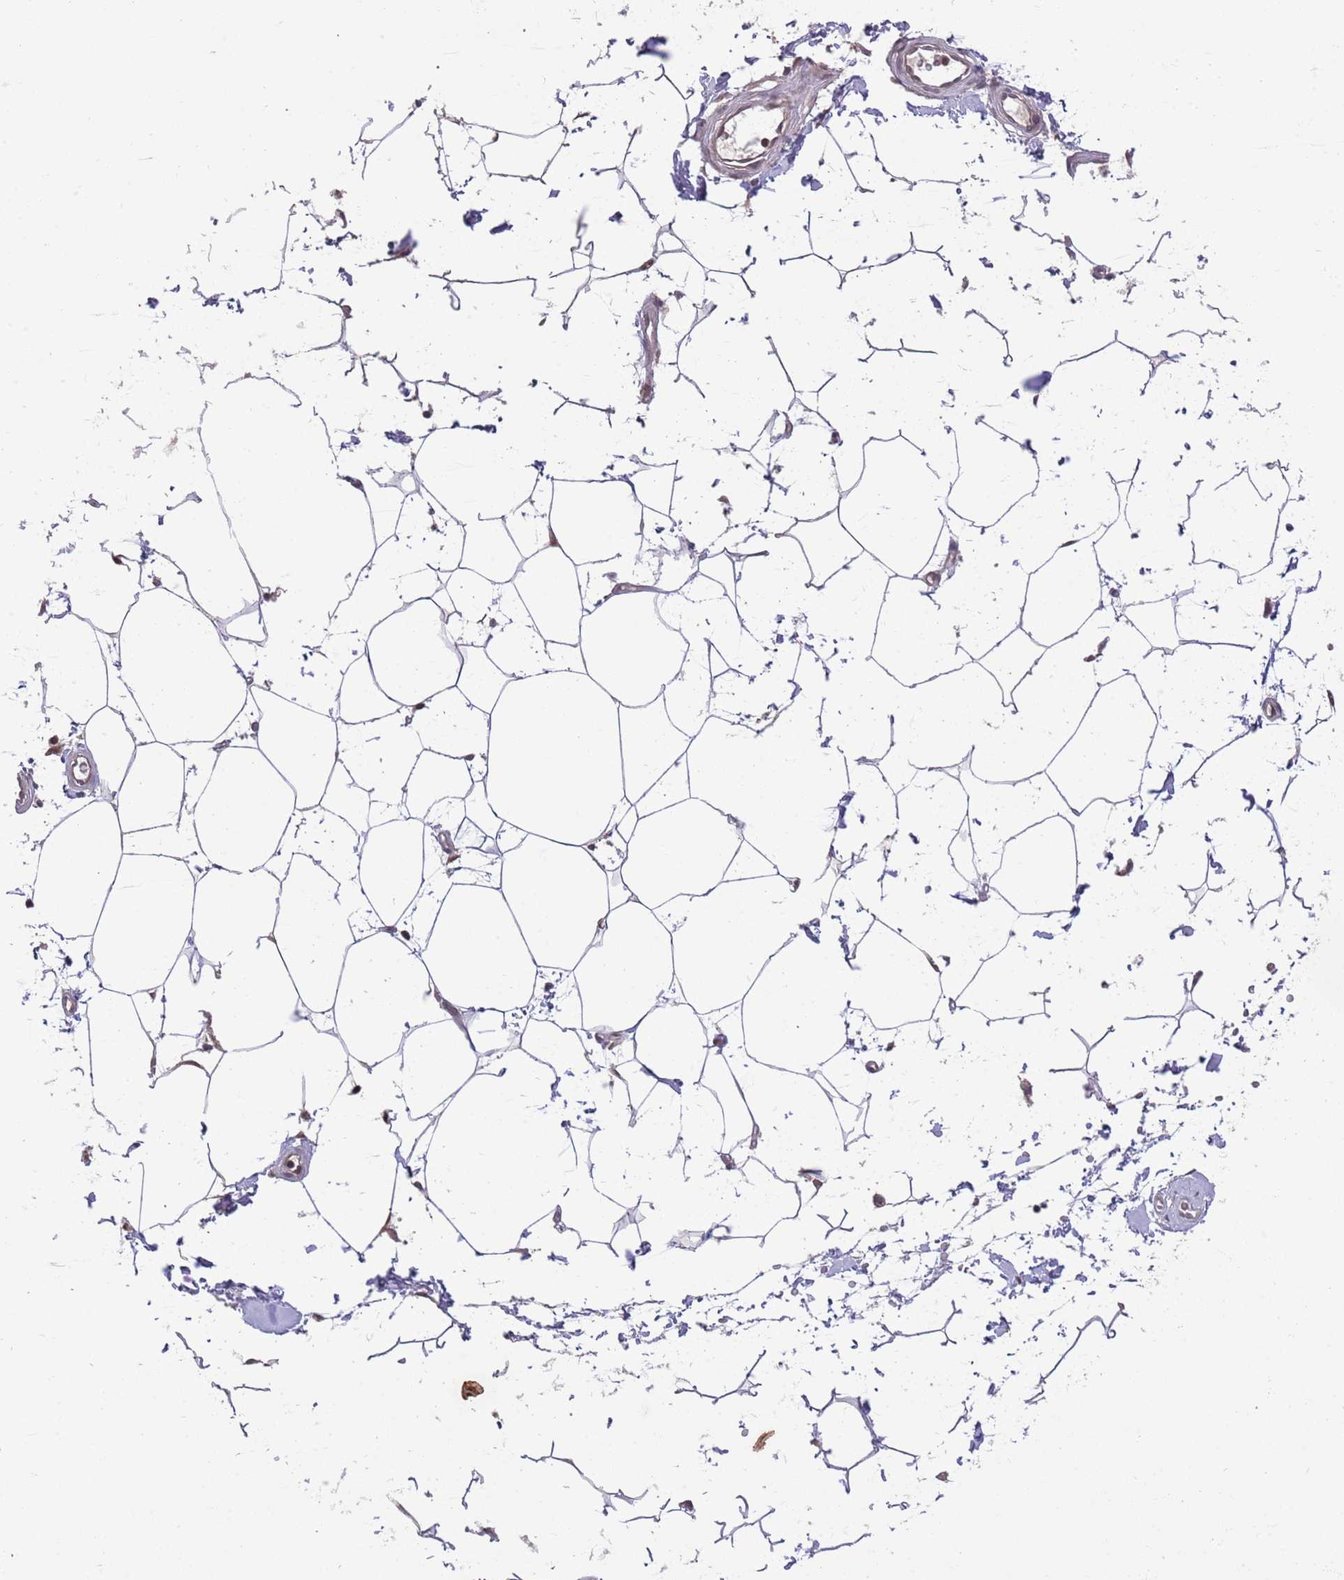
{"staining": {"intensity": "moderate", "quantity": "<25%", "location": "nuclear"}, "tissue": "adipose tissue", "cell_type": "Adipocytes", "image_type": "normal", "snomed": [{"axis": "morphology", "description": "Normal tissue, NOS"}, {"axis": "topography", "description": "Soft tissue"}, {"axis": "topography", "description": "Adipose tissue"}, {"axis": "topography", "description": "Vascular tissue"}, {"axis": "topography", "description": "Peripheral nerve tissue"}], "caption": "An IHC histopathology image of unremarkable tissue is shown. Protein staining in brown labels moderate nuclear positivity in adipose tissue within adipocytes. The staining was performed using DAB to visualize the protein expression in brown, while the nuclei were stained in blue with hematoxylin (Magnification: 20x).", "gene": "SALL1", "patient": {"sex": "male", "age": 74}}